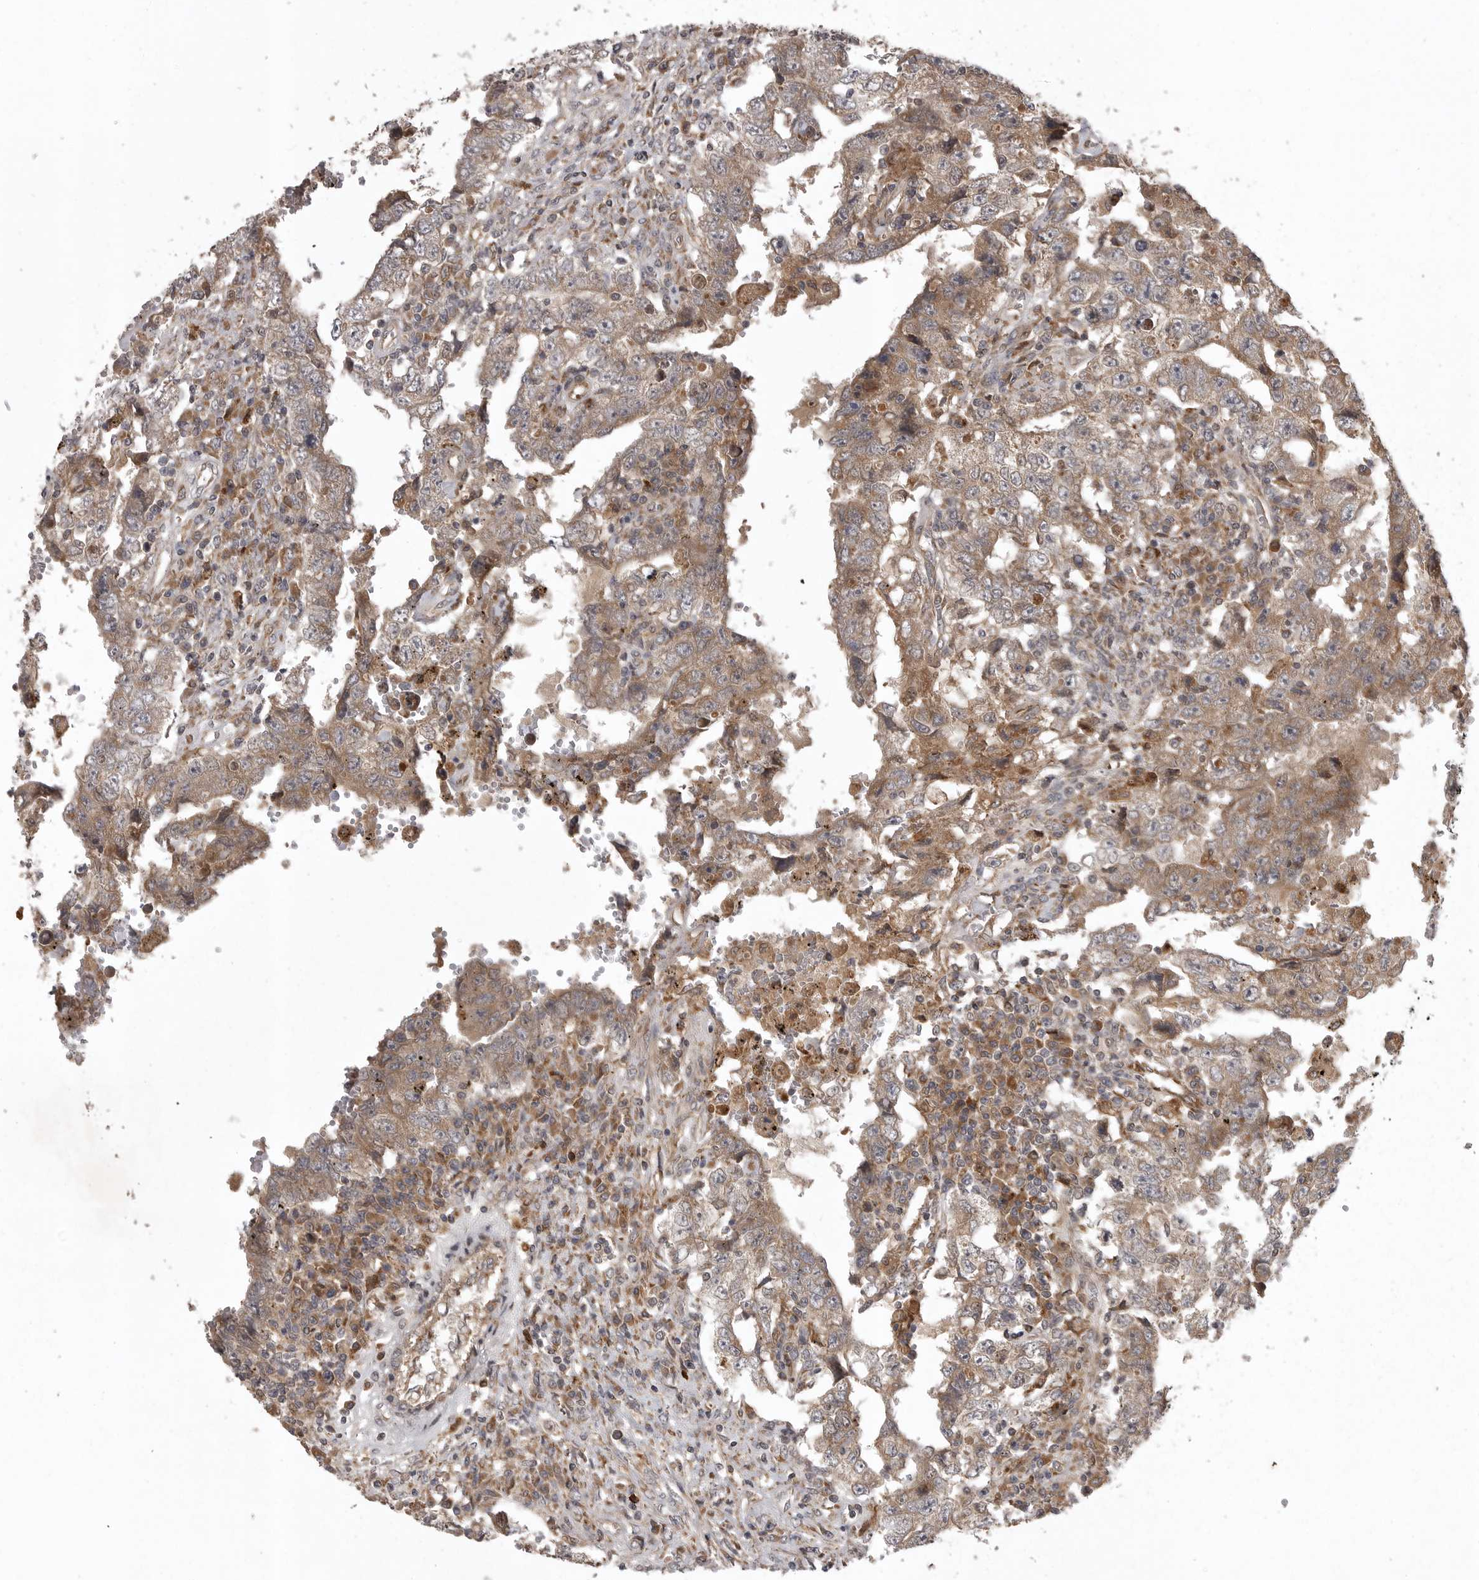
{"staining": {"intensity": "moderate", "quantity": "25%-75%", "location": "cytoplasmic/membranous"}, "tissue": "testis cancer", "cell_type": "Tumor cells", "image_type": "cancer", "snomed": [{"axis": "morphology", "description": "Carcinoma, Embryonal, NOS"}, {"axis": "topography", "description": "Testis"}], "caption": "The immunohistochemical stain labels moderate cytoplasmic/membranous expression in tumor cells of testis cancer (embryonal carcinoma) tissue.", "gene": "GPR31", "patient": {"sex": "male", "age": 26}}